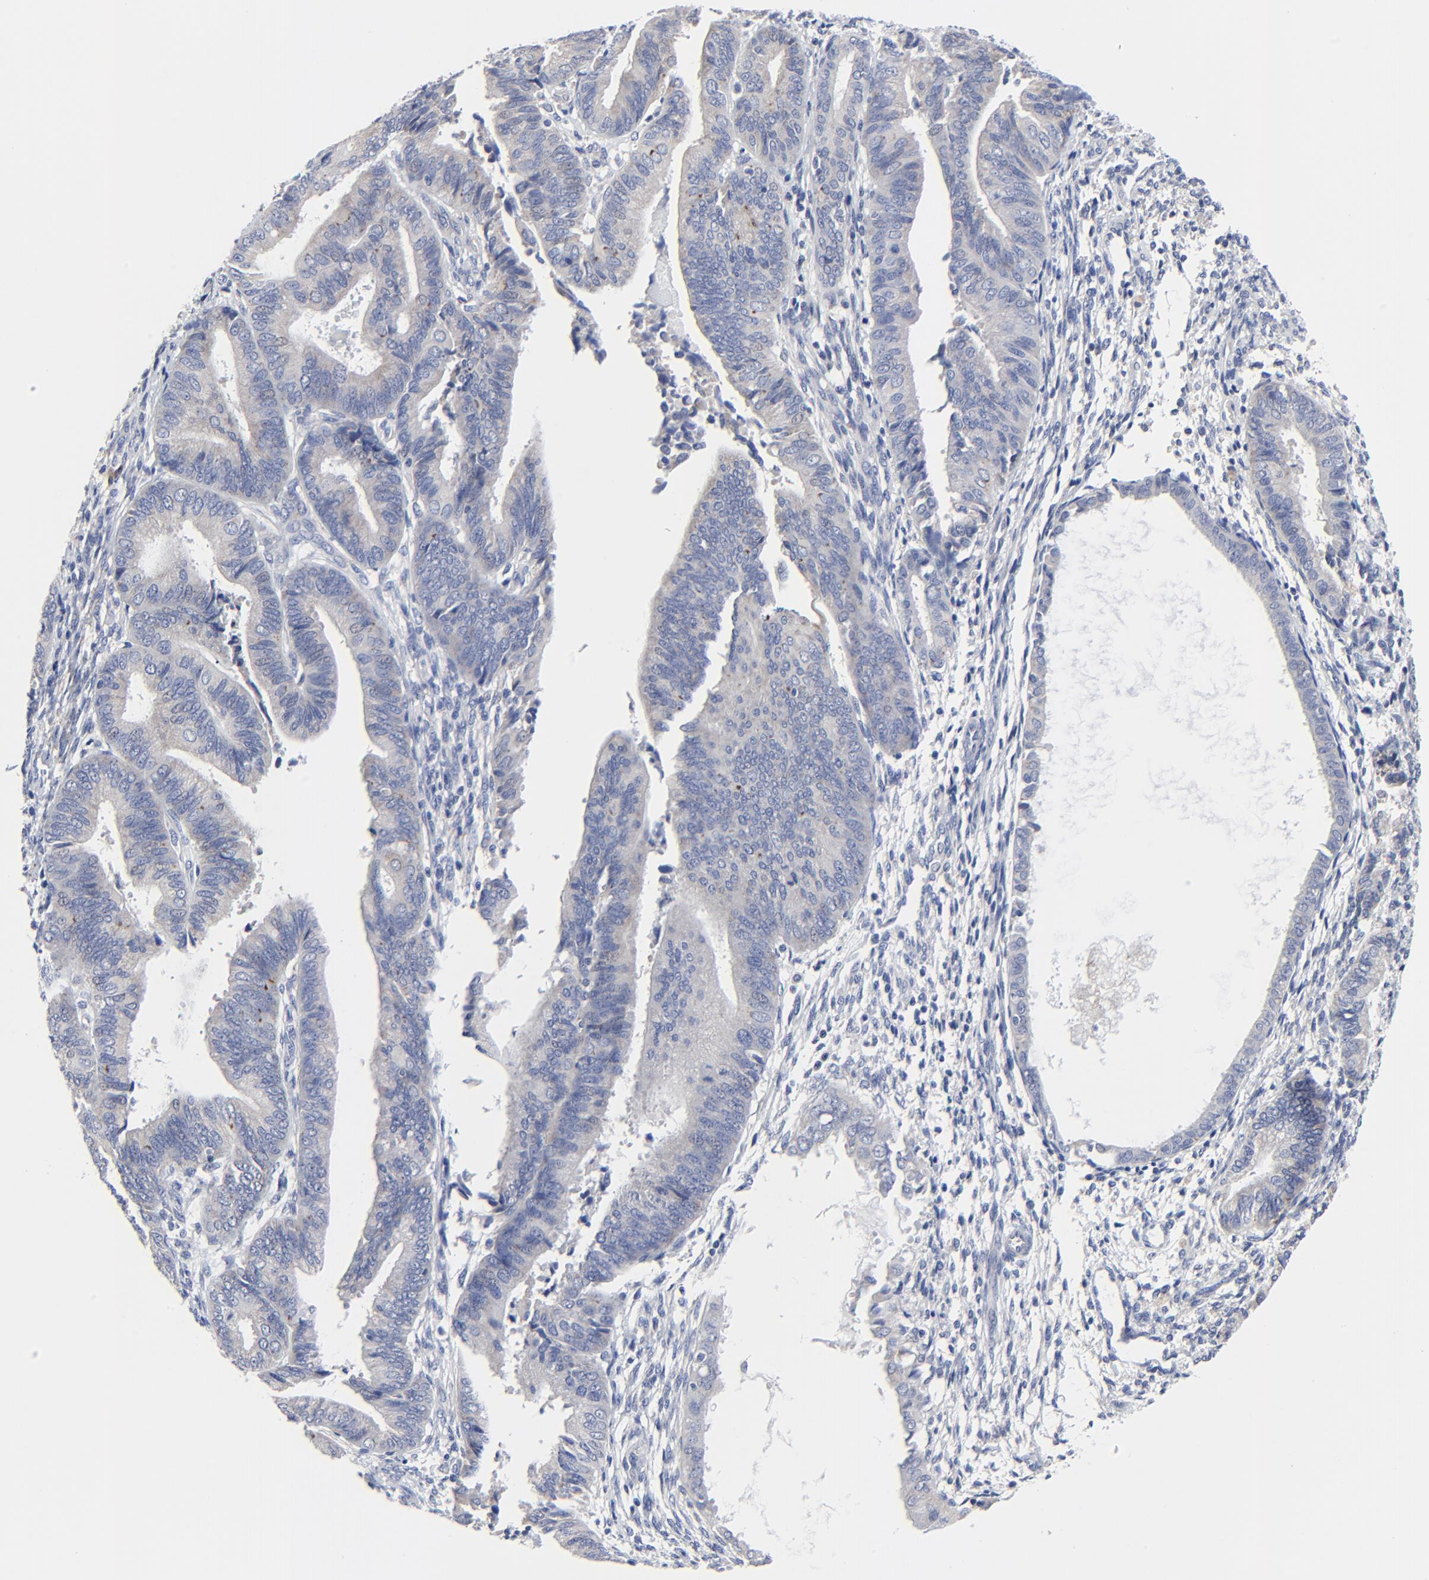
{"staining": {"intensity": "negative", "quantity": "none", "location": "none"}, "tissue": "endometrial cancer", "cell_type": "Tumor cells", "image_type": "cancer", "snomed": [{"axis": "morphology", "description": "Adenocarcinoma, NOS"}, {"axis": "topography", "description": "Endometrium"}], "caption": "Immunohistochemistry (IHC) of endometrial adenocarcinoma displays no expression in tumor cells.", "gene": "DHRSX", "patient": {"sex": "female", "age": 63}}